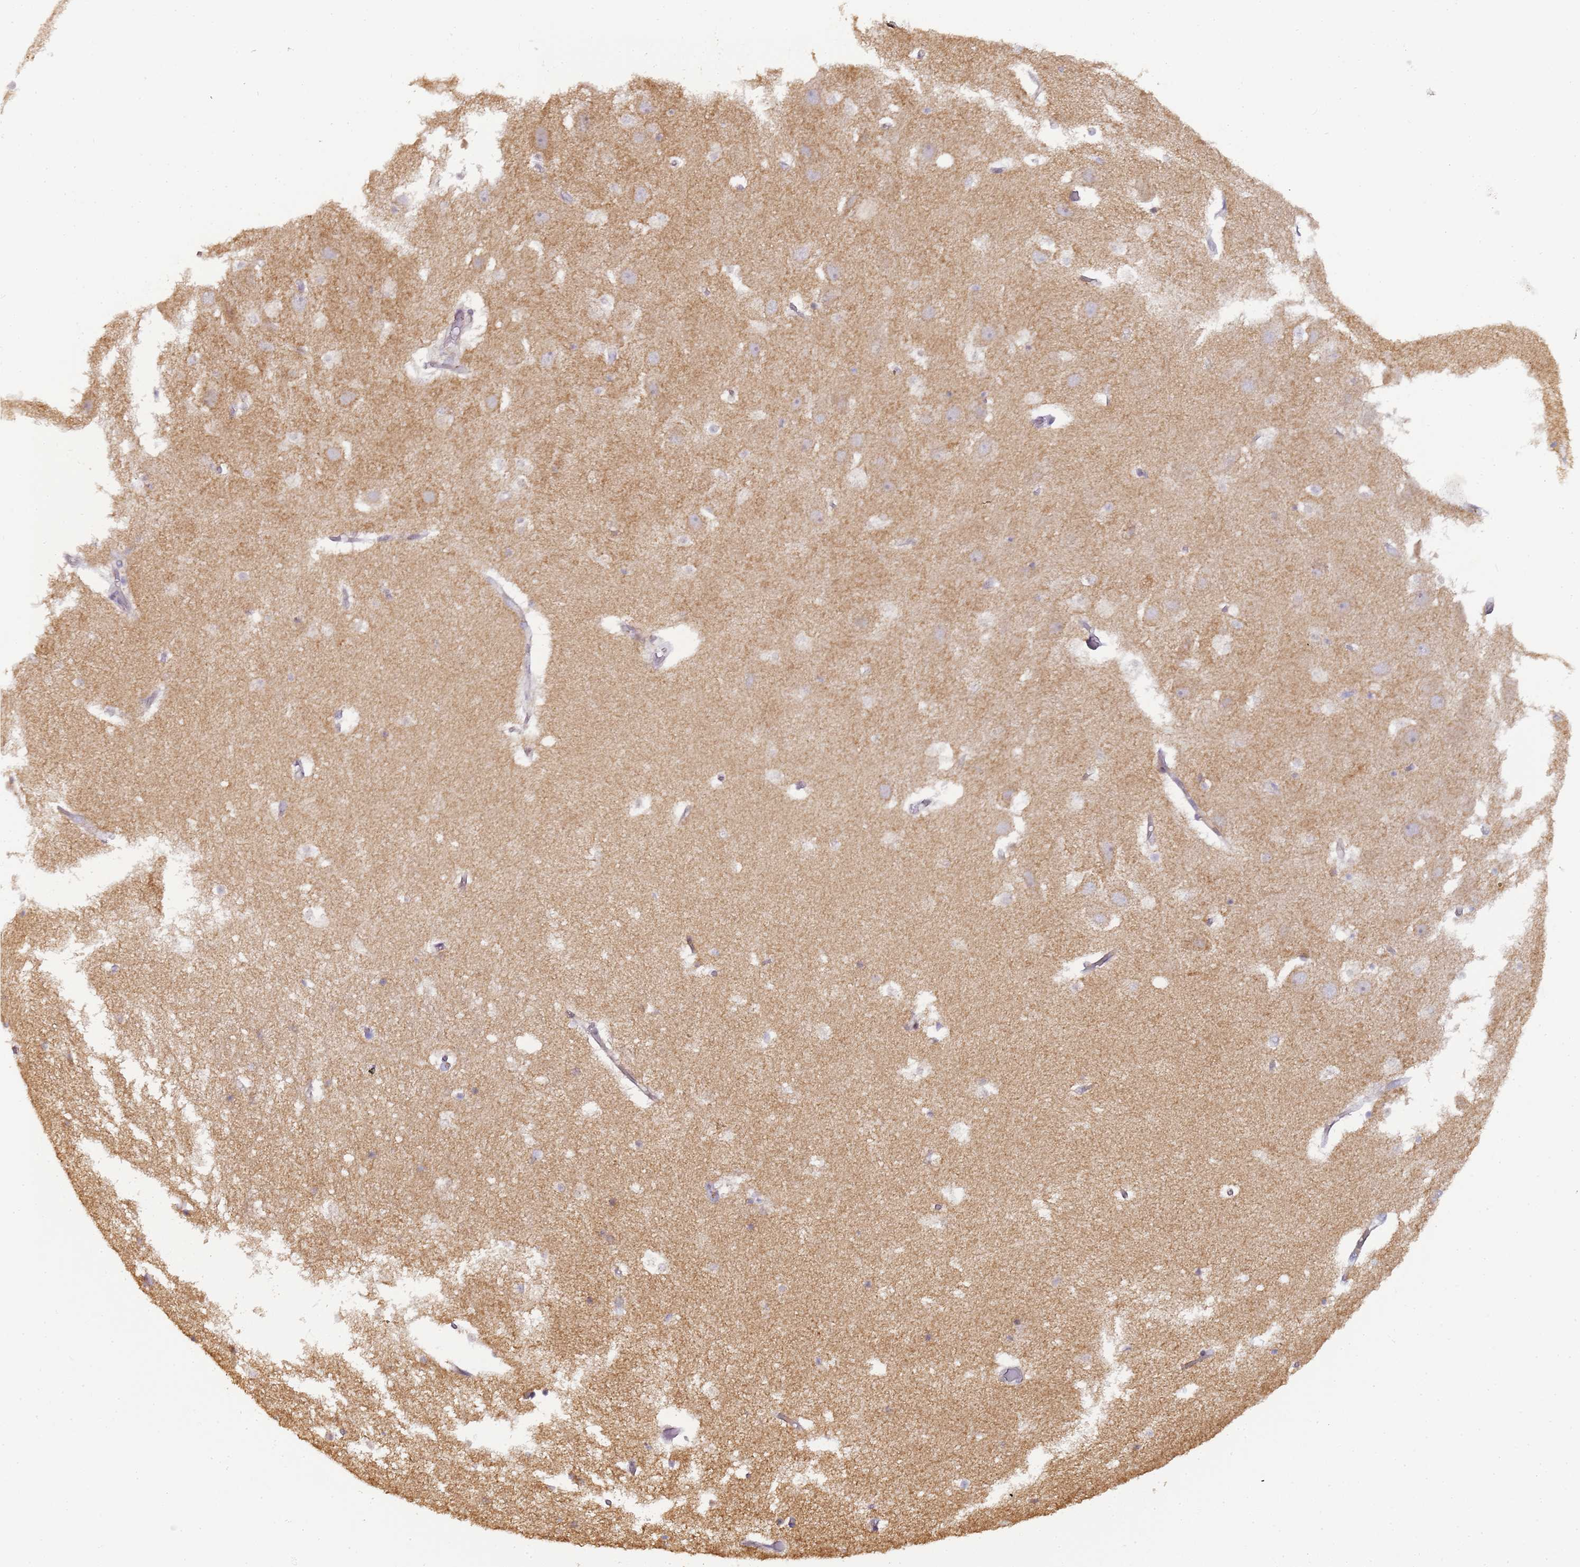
{"staining": {"intensity": "negative", "quantity": "none", "location": "none"}, "tissue": "hippocampus", "cell_type": "Glial cells", "image_type": "normal", "snomed": [{"axis": "morphology", "description": "Normal tissue, NOS"}, {"axis": "topography", "description": "Hippocampus"}], "caption": "IHC photomicrograph of benign human hippocampus stained for a protein (brown), which shows no expression in glial cells.", "gene": "MRPL49", "patient": {"sex": "female", "age": 52}}